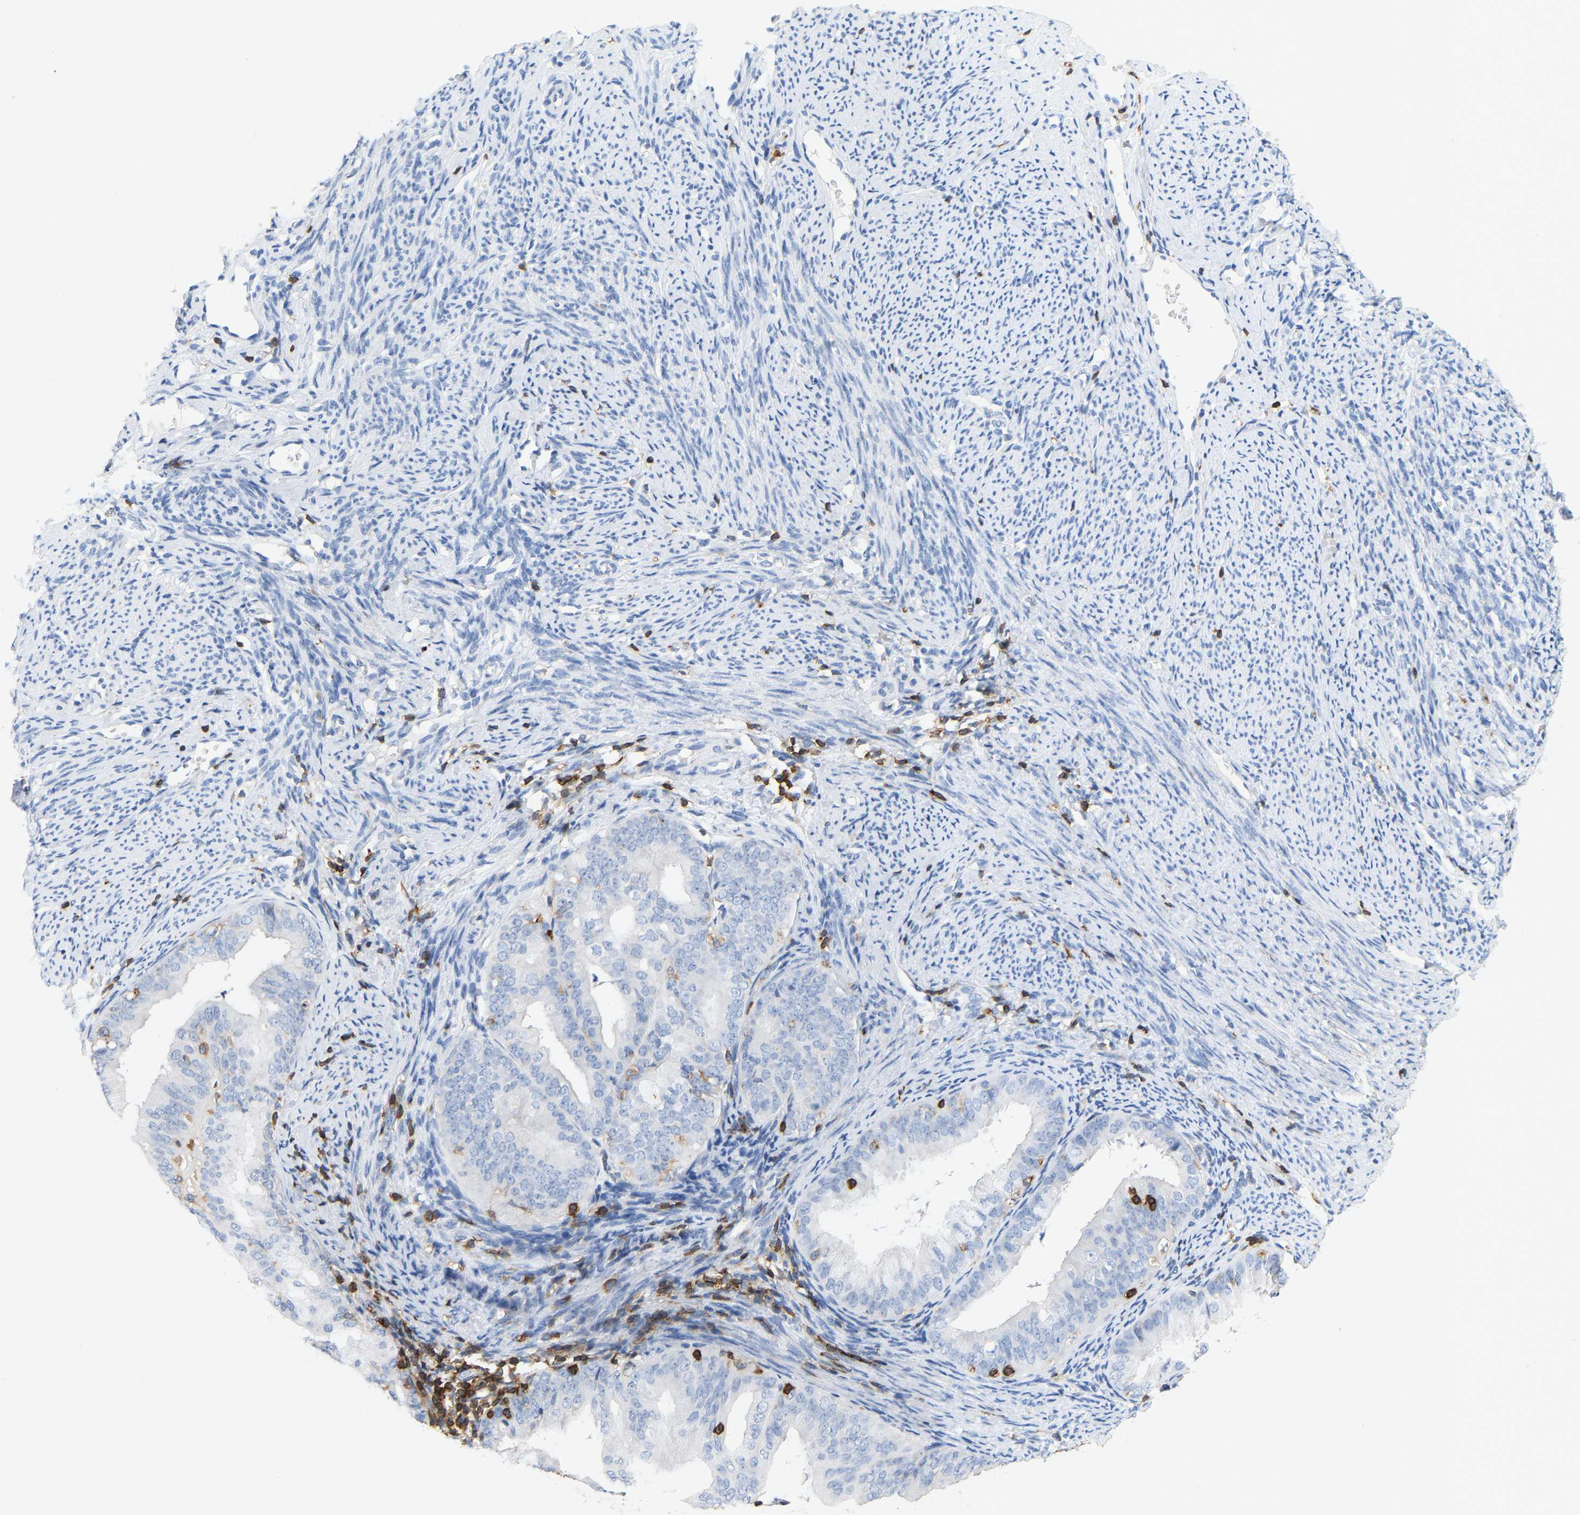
{"staining": {"intensity": "negative", "quantity": "none", "location": "none"}, "tissue": "endometrial cancer", "cell_type": "Tumor cells", "image_type": "cancer", "snomed": [{"axis": "morphology", "description": "Adenocarcinoma, NOS"}, {"axis": "topography", "description": "Endometrium"}], "caption": "DAB immunohistochemical staining of adenocarcinoma (endometrial) displays no significant positivity in tumor cells.", "gene": "EVL", "patient": {"sex": "female", "age": 63}}